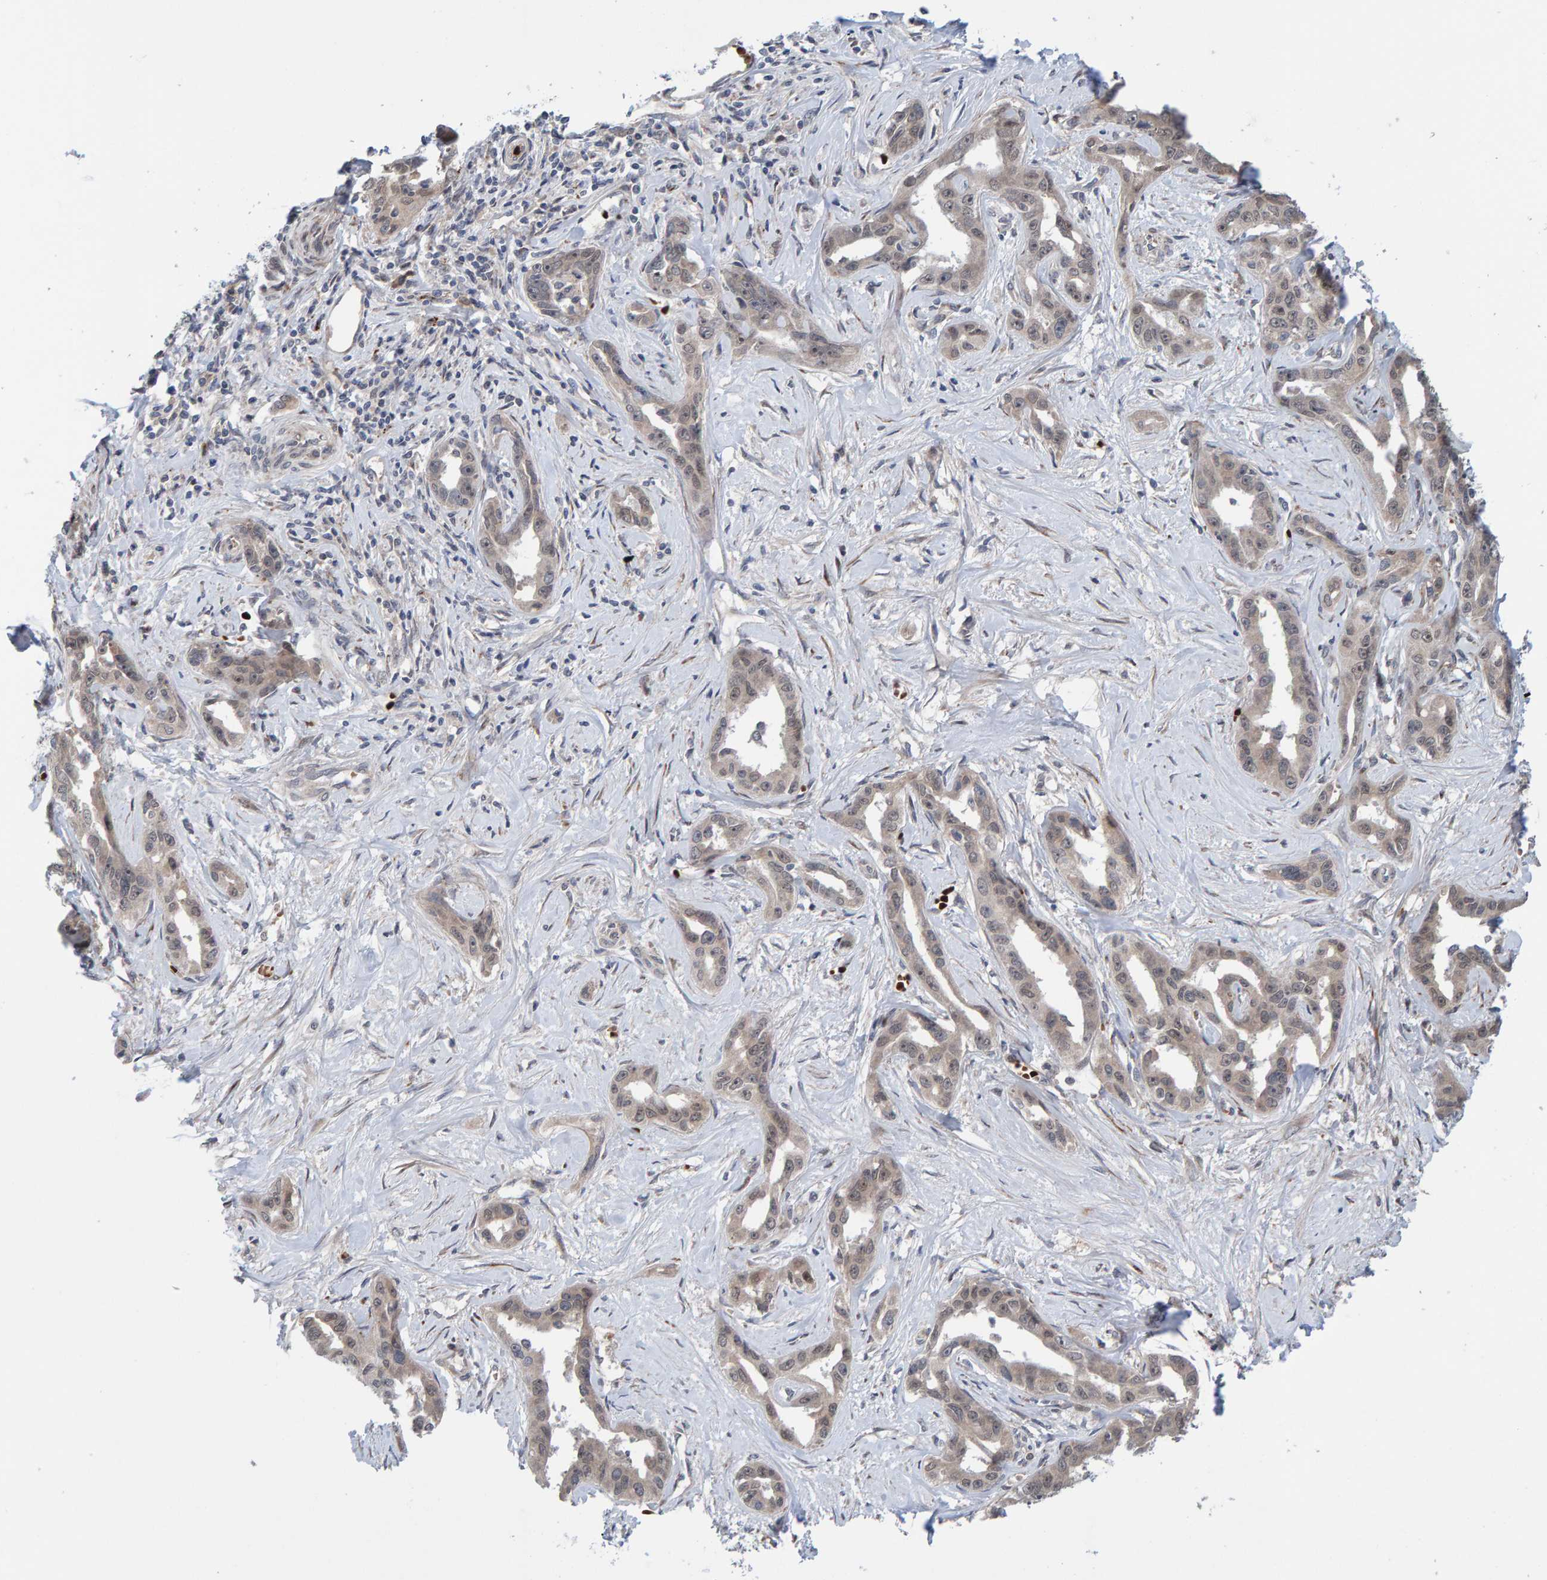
{"staining": {"intensity": "weak", "quantity": "25%-75%", "location": "cytoplasmic/membranous"}, "tissue": "liver cancer", "cell_type": "Tumor cells", "image_type": "cancer", "snomed": [{"axis": "morphology", "description": "Cholangiocarcinoma"}, {"axis": "topography", "description": "Liver"}], "caption": "Immunohistochemistry (IHC) of liver cholangiocarcinoma exhibits low levels of weak cytoplasmic/membranous expression in approximately 25%-75% of tumor cells. The staining was performed using DAB, with brown indicating positive protein expression. Nuclei are stained blue with hematoxylin.", "gene": "MFSD6L", "patient": {"sex": "male", "age": 59}}